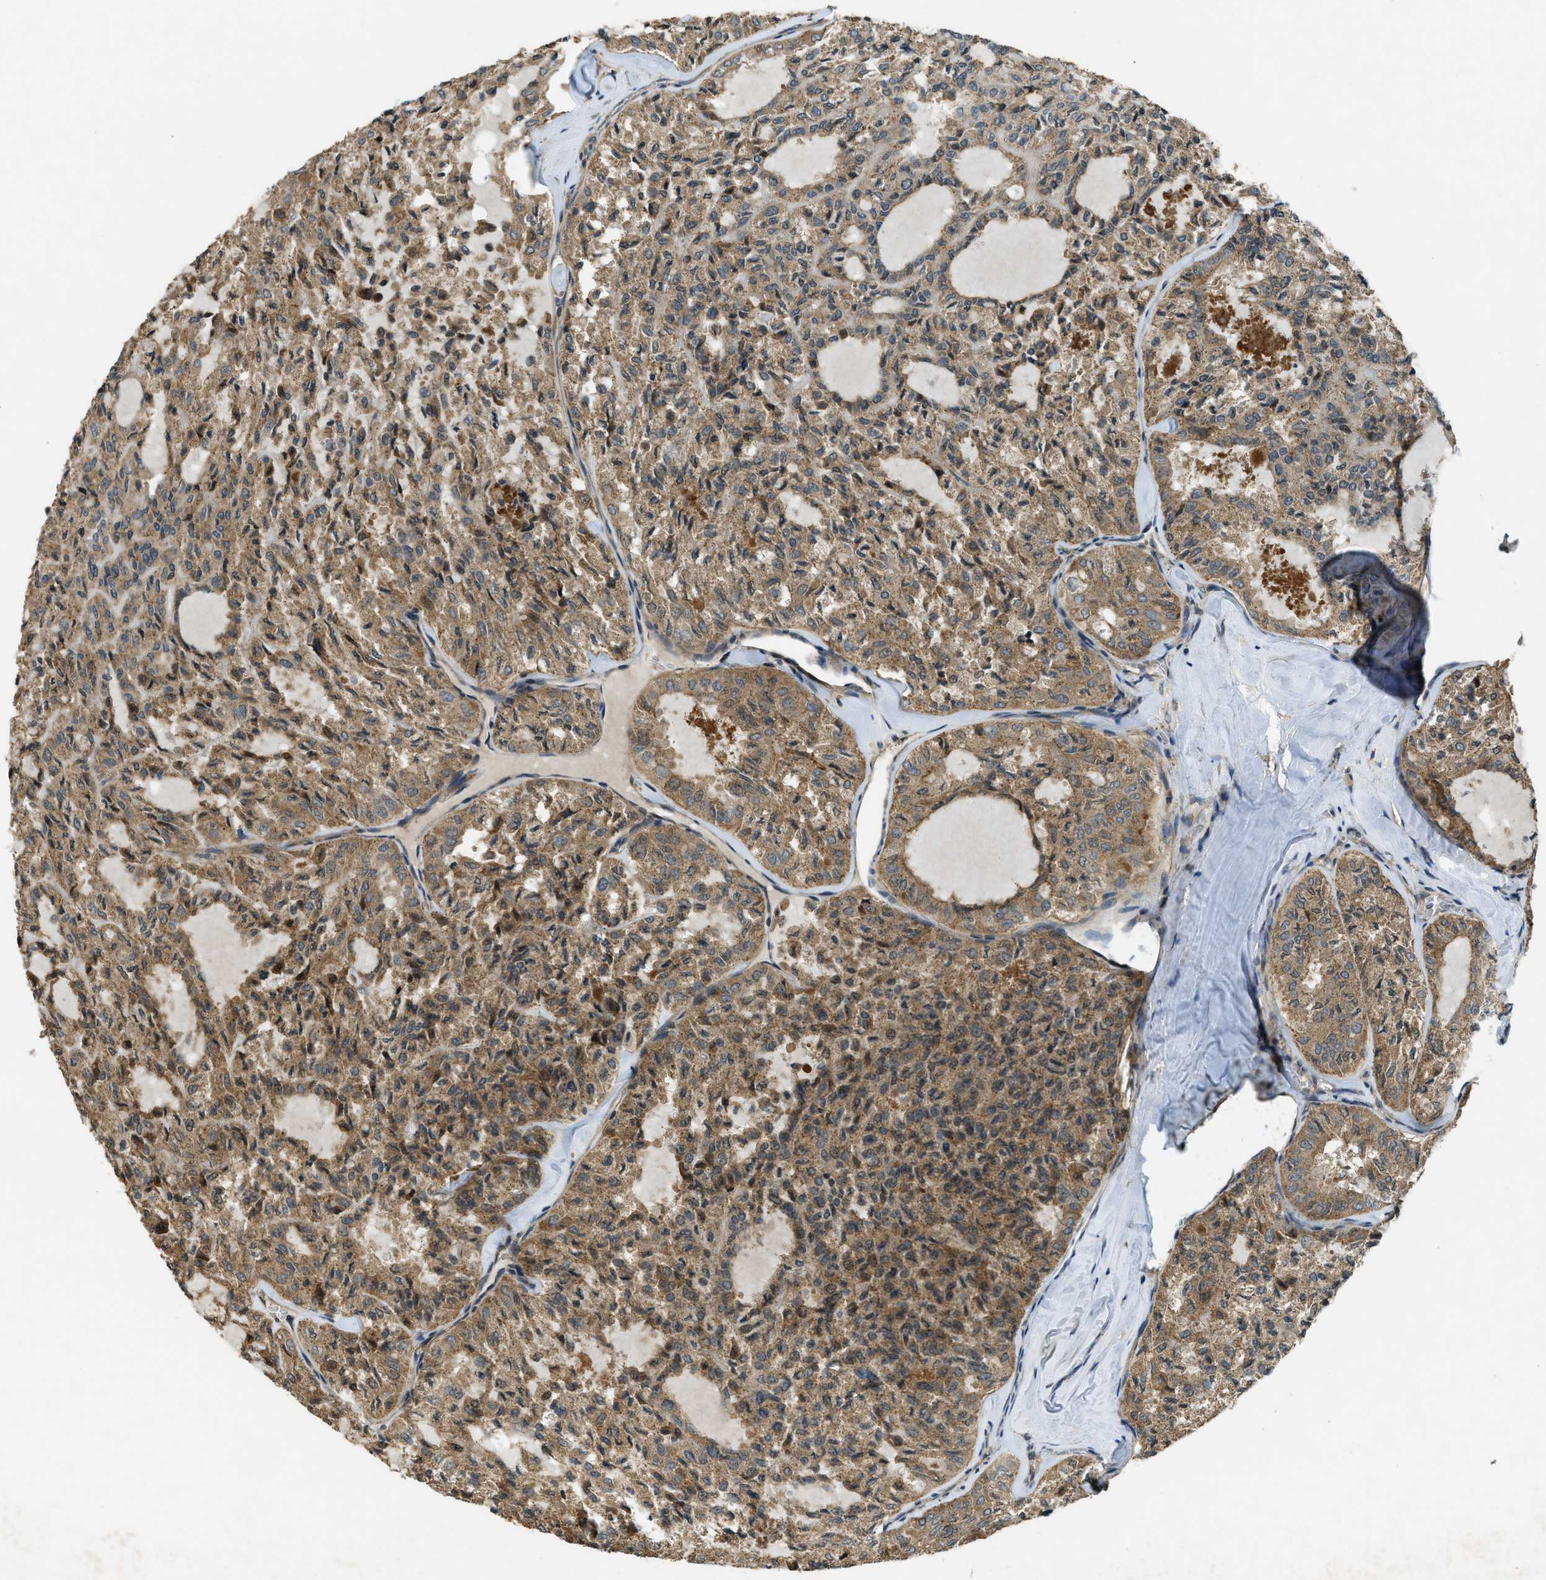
{"staining": {"intensity": "moderate", "quantity": ">75%", "location": "cytoplasmic/membranous"}, "tissue": "thyroid cancer", "cell_type": "Tumor cells", "image_type": "cancer", "snomed": [{"axis": "morphology", "description": "Follicular adenoma carcinoma, NOS"}, {"axis": "topography", "description": "Thyroid gland"}], "caption": "A brown stain labels moderate cytoplasmic/membranous staining of a protein in human thyroid cancer (follicular adenoma carcinoma) tumor cells. The protein is stained brown, and the nuclei are stained in blue (DAB (3,3'-diaminobenzidine) IHC with brightfield microscopy, high magnification).", "gene": "CDKN2C", "patient": {"sex": "male", "age": 75}}